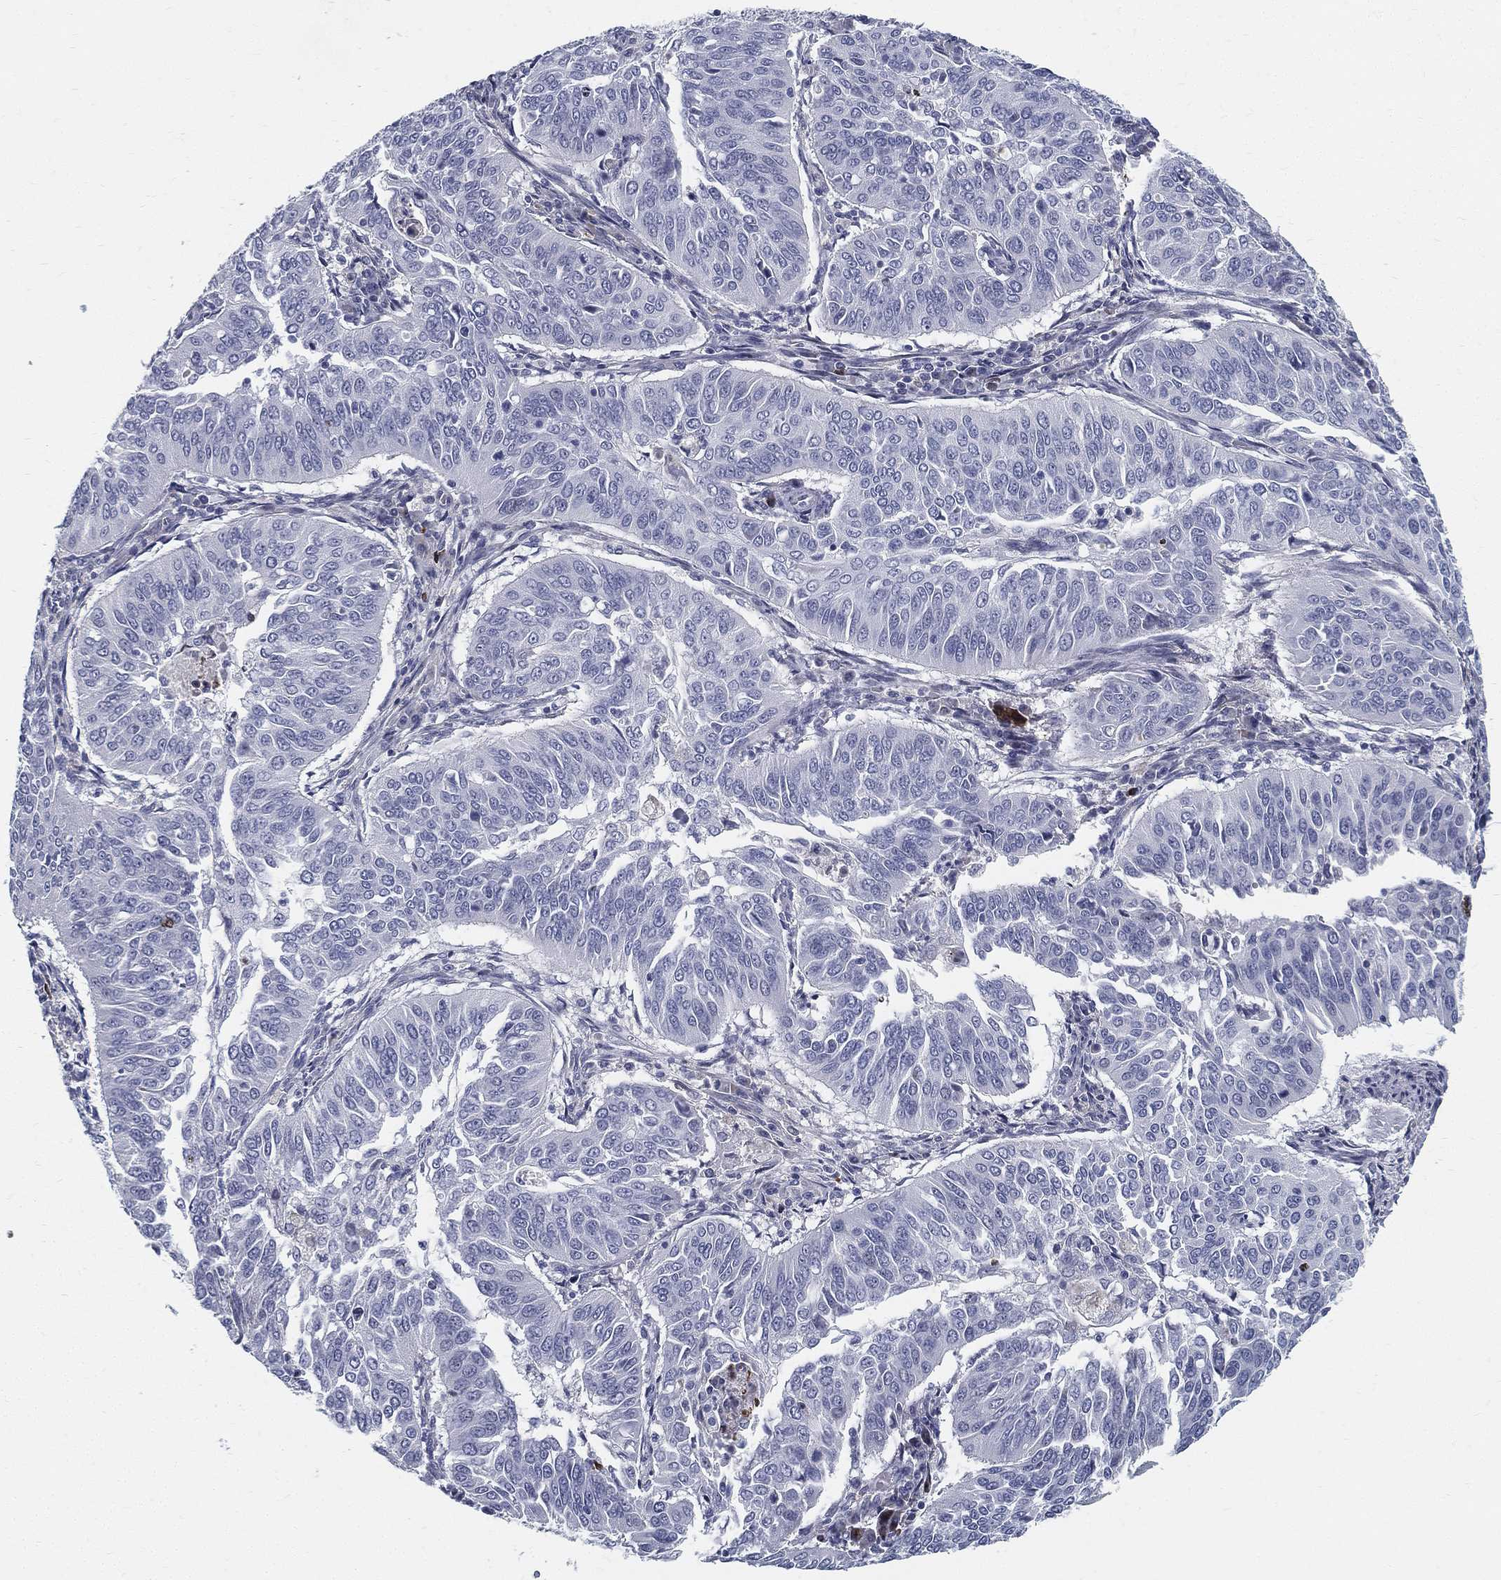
{"staining": {"intensity": "negative", "quantity": "none", "location": "none"}, "tissue": "cervical cancer", "cell_type": "Tumor cells", "image_type": "cancer", "snomed": [{"axis": "morphology", "description": "Normal tissue, NOS"}, {"axis": "morphology", "description": "Squamous cell carcinoma, NOS"}, {"axis": "topography", "description": "Cervix"}], "caption": "This is a photomicrograph of immunohistochemistry (IHC) staining of squamous cell carcinoma (cervical), which shows no staining in tumor cells.", "gene": "SPPL2C", "patient": {"sex": "female", "age": 39}}